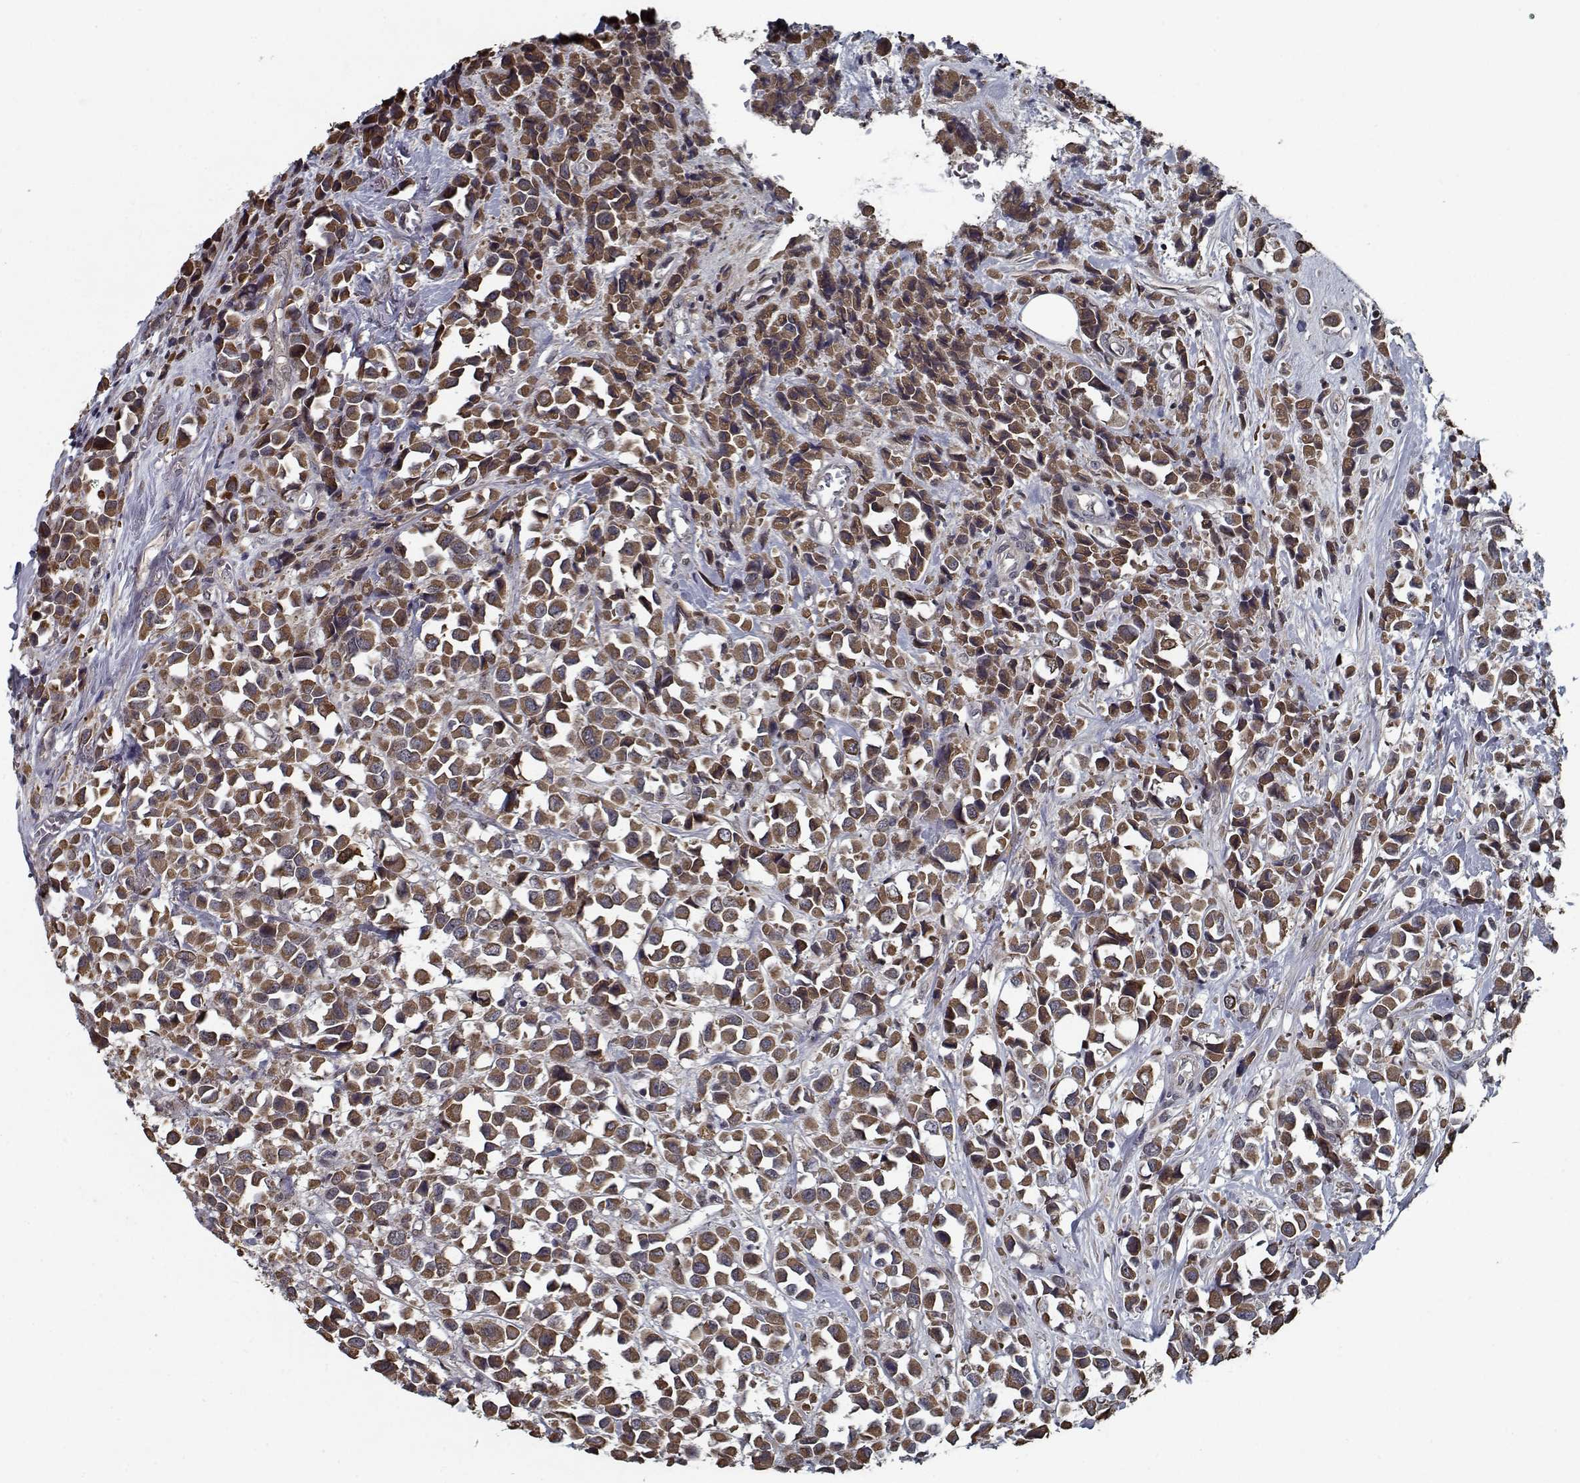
{"staining": {"intensity": "moderate", "quantity": ">75%", "location": "cytoplasmic/membranous"}, "tissue": "breast cancer", "cell_type": "Tumor cells", "image_type": "cancer", "snomed": [{"axis": "morphology", "description": "Duct carcinoma"}, {"axis": "topography", "description": "Breast"}], "caption": "Tumor cells show medium levels of moderate cytoplasmic/membranous expression in approximately >75% of cells in infiltrating ductal carcinoma (breast).", "gene": "NLK", "patient": {"sex": "female", "age": 61}}